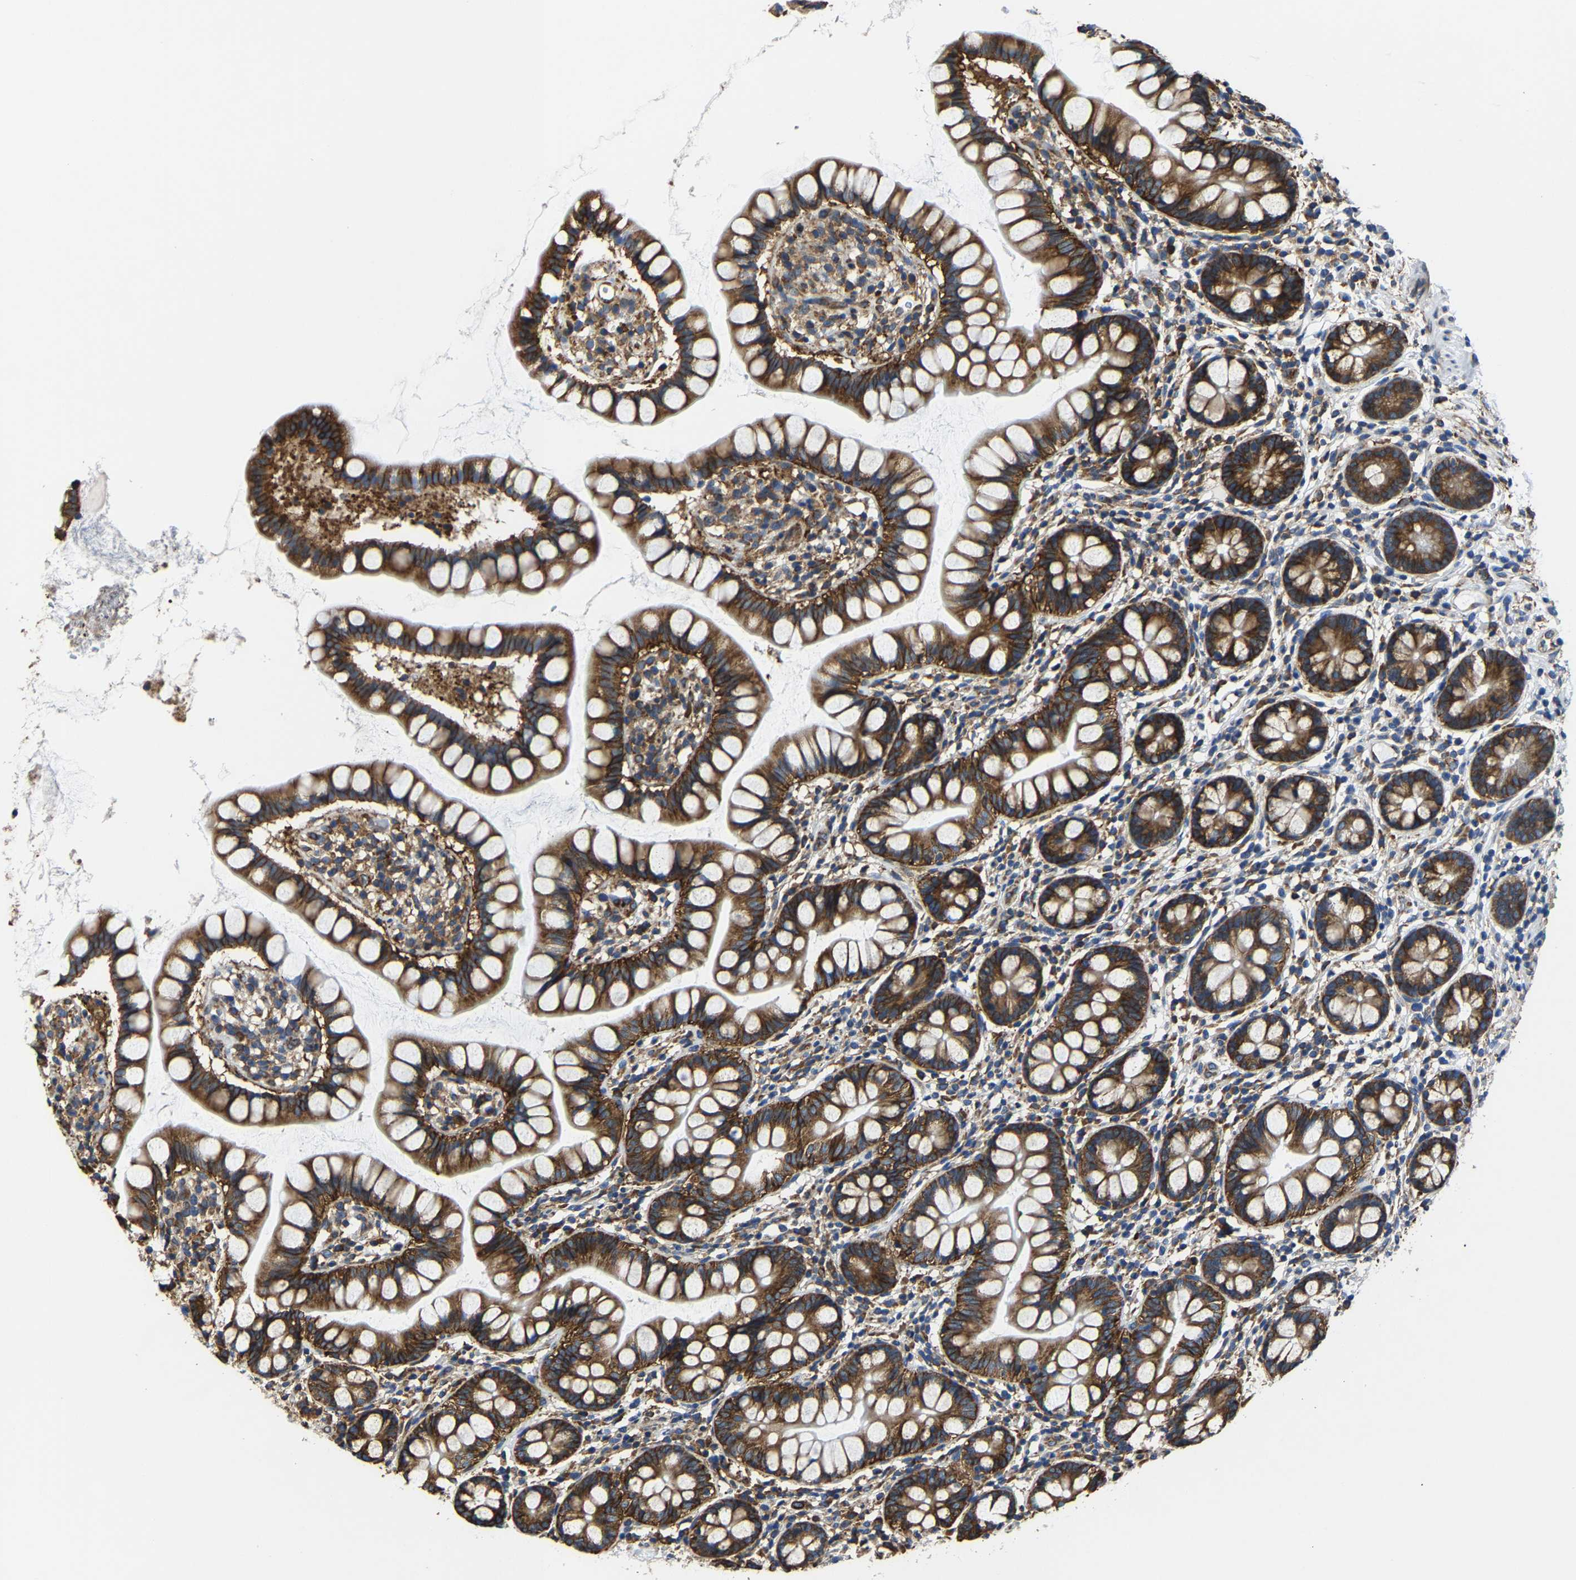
{"staining": {"intensity": "strong", "quantity": ">75%", "location": "cytoplasmic/membranous"}, "tissue": "small intestine", "cell_type": "Glandular cells", "image_type": "normal", "snomed": [{"axis": "morphology", "description": "Normal tissue, NOS"}, {"axis": "topography", "description": "Small intestine"}], "caption": "Immunohistochemical staining of unremarkable human small intestine reveals >75% levels of strong cytoplasmic/membranous protein expression in about >75% of glandular cells. The protein is stained brown, and the nuclei are stained in blue (DAB (3,3'-diaminobenzidine) IHC with brightfield microscopy, high magnification).", "gene": "G3BP2", "patient": {"sex": "female", "age": 84}}